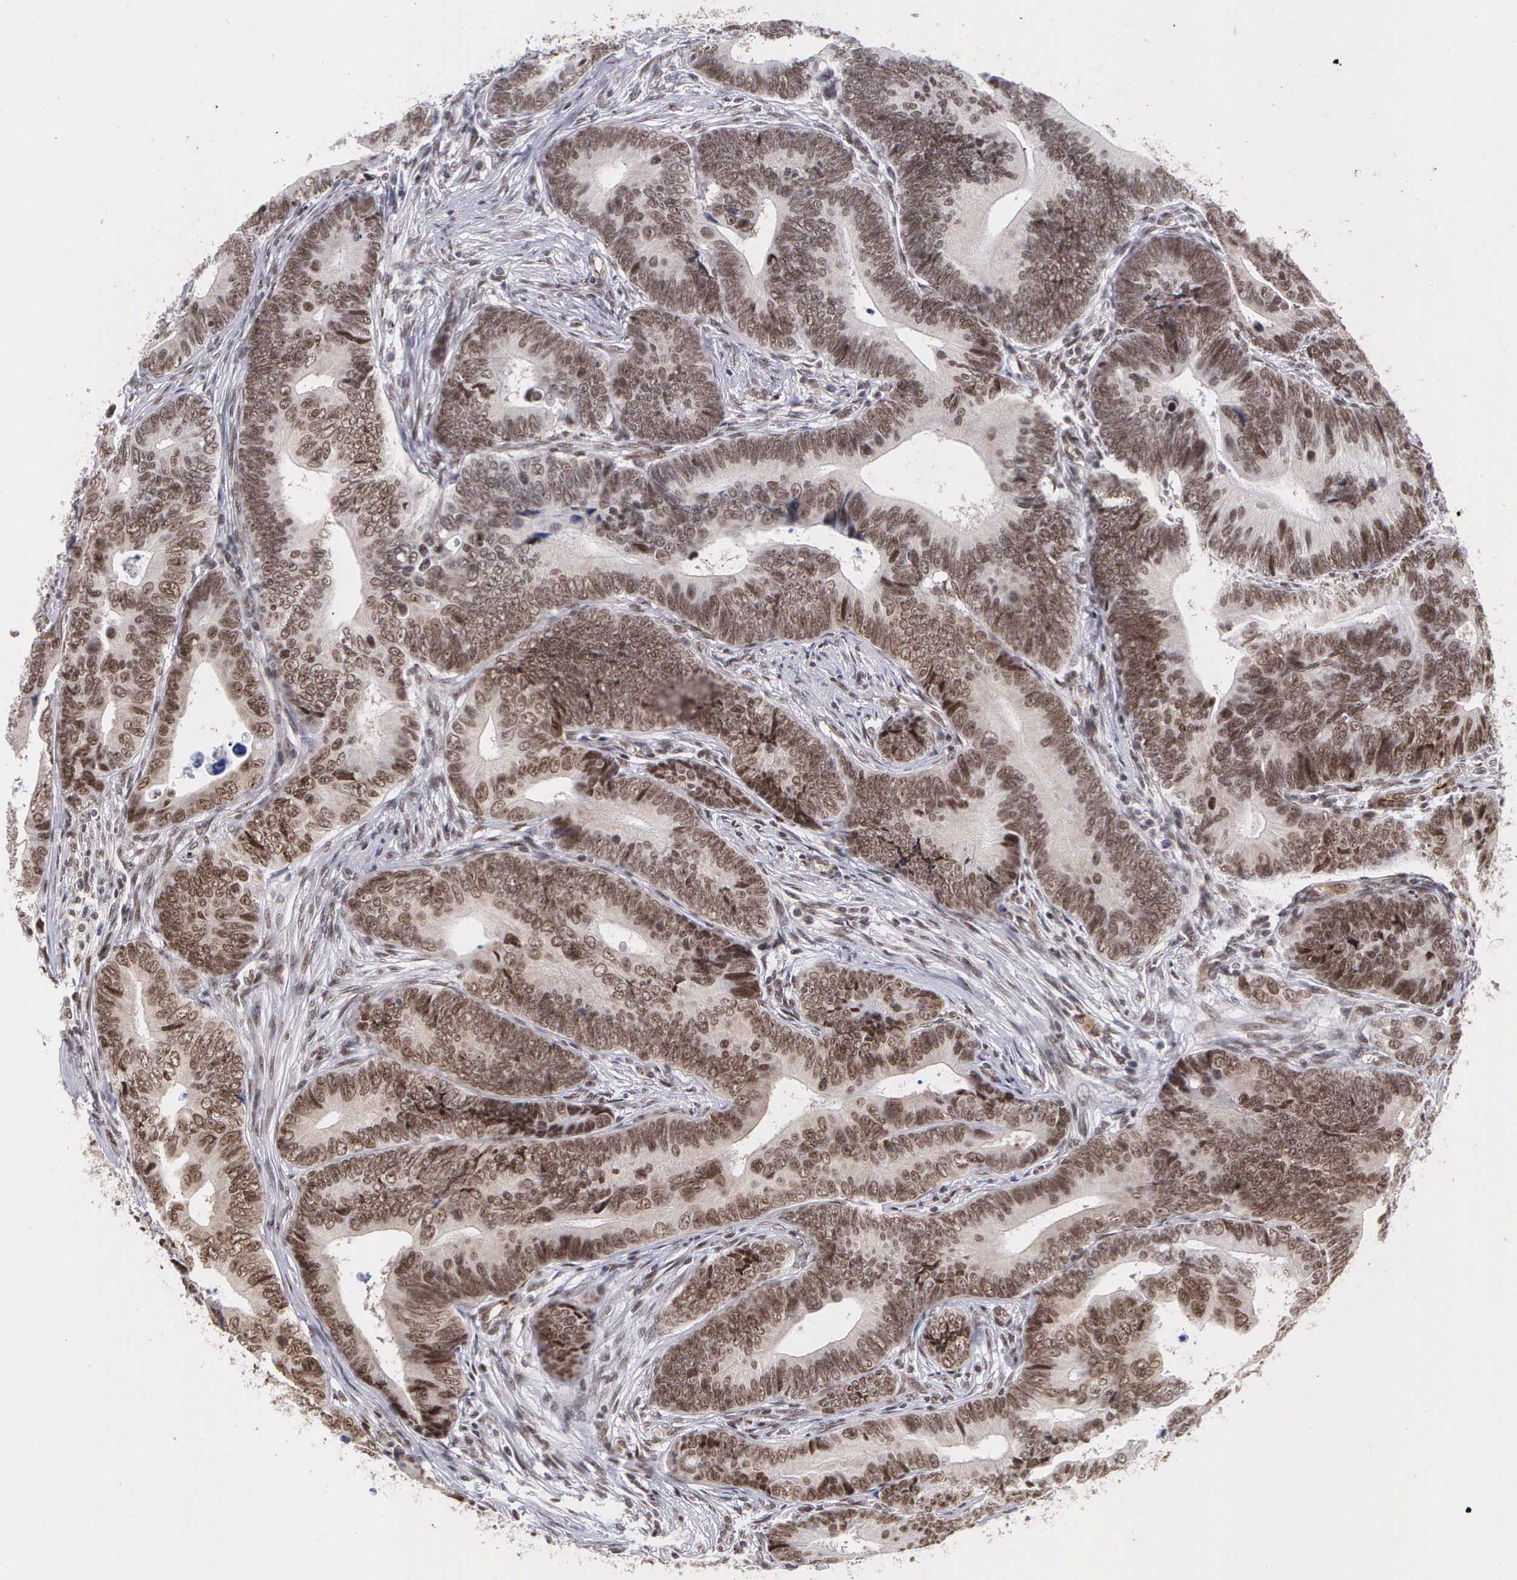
{"staining": {"intensity": "moderate", "quantity": ">75%", "location": "nuclear"}, "tissue": "colorectal cancer", "cell_type": "Tumor cells", "image_type": "cancer", "snomed": [{"axis": "morphology", "description": "Adenocarcinoma, NOS"}, {"axis": "topography", "description": "Colon"}], "caption": "High-magnification brightfield microscopy of colorectal cancer (adenocarcinoma) stained with DAB (brown) and counterstained with hematoxylin (blue). tumor cells exhibit moderate nuclear positivity is present in approximately>75% of cells. The protein is stained brown, and the nuclei are stained in blue (DAB IHC with brightfield microscopy, high magnification).", "gene": "MORC2", "patient": {"sex": "female", "age": 78}}